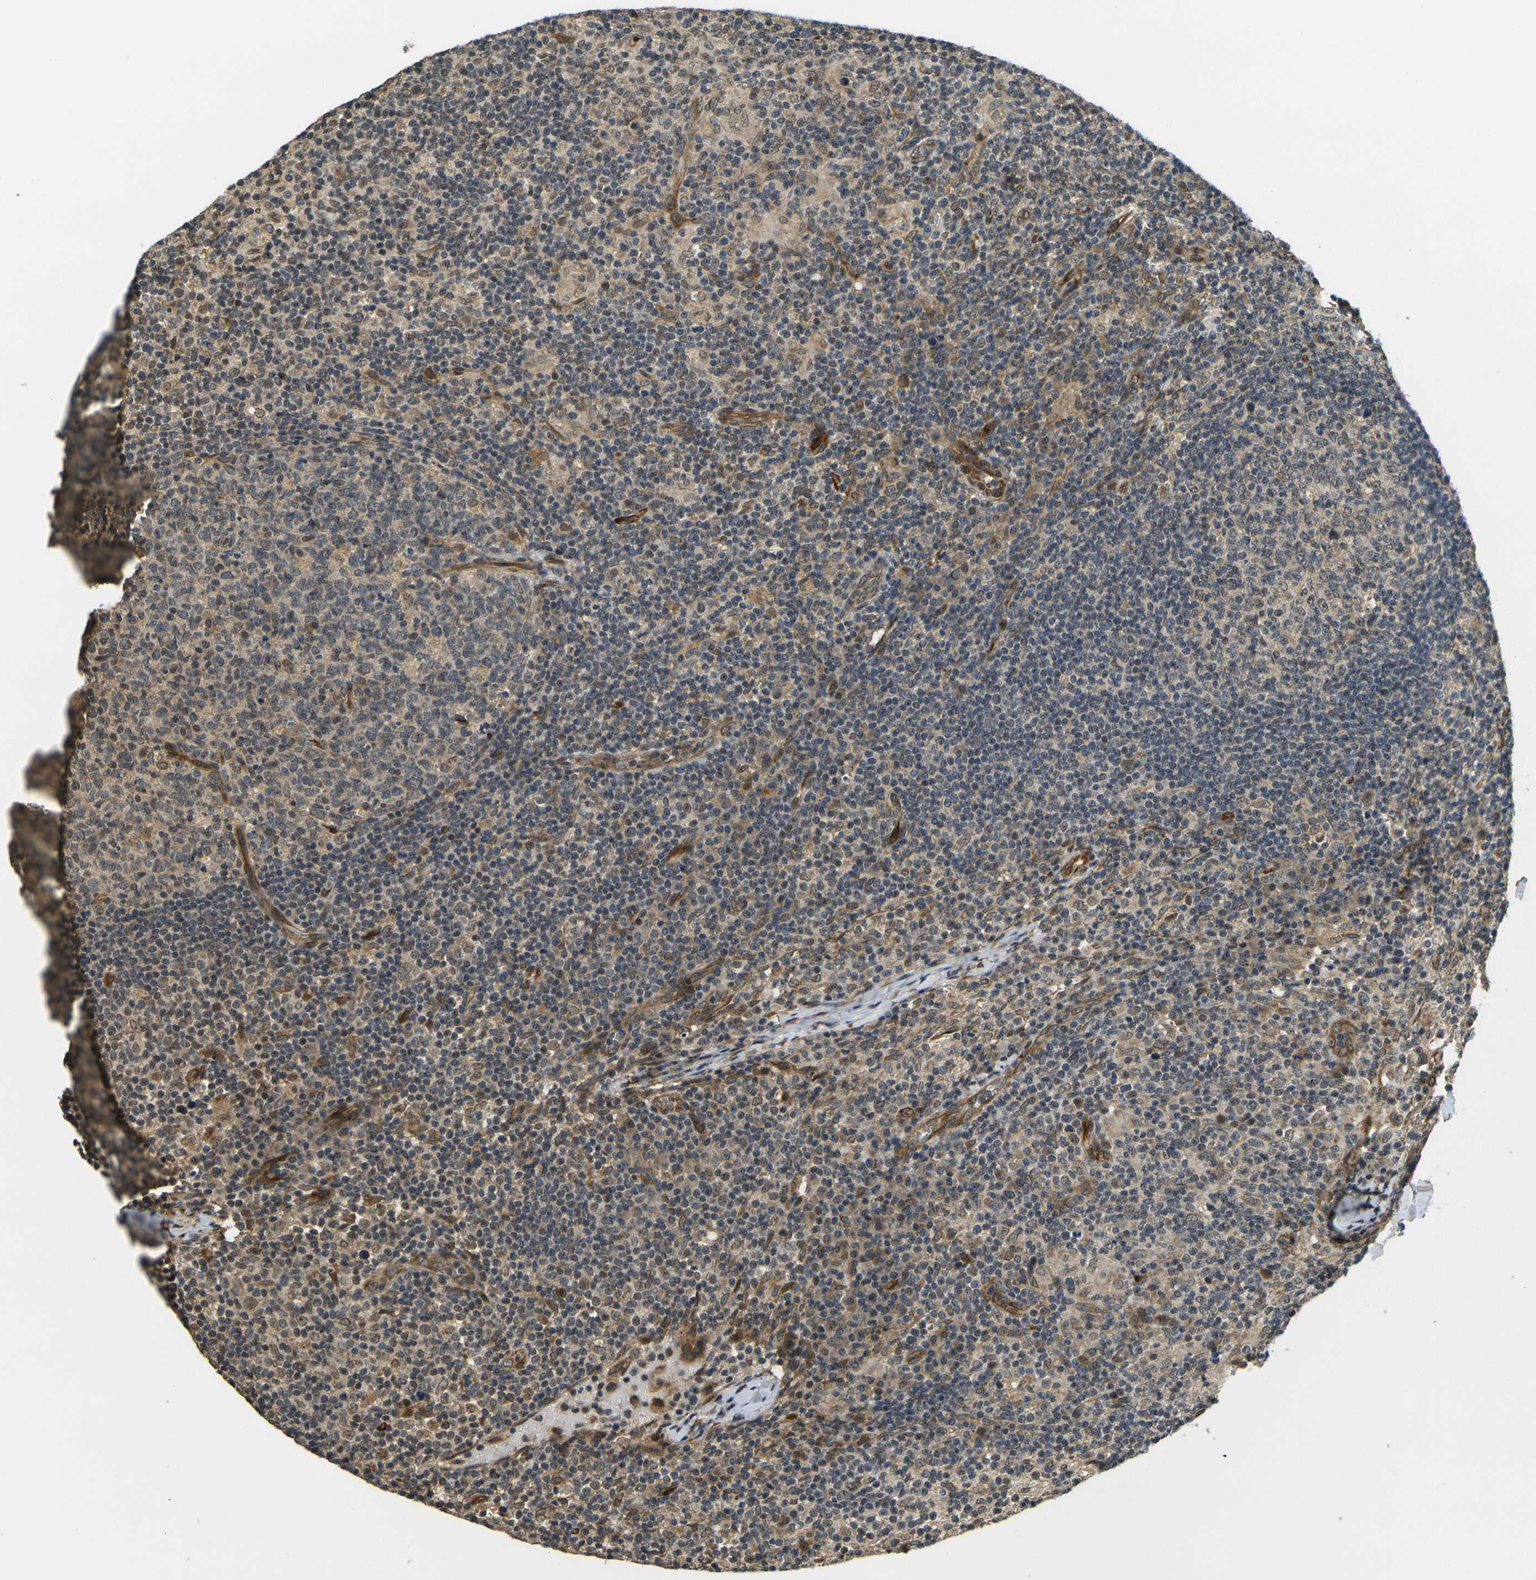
{"staining": {"intensity": "moderate", "quantity": "25%-75%", "location": "cytoplasmic/membranous"}, "tissue": "lymph node", "cell_type": "Germinal center cells", "image_type": "normal", "snomed": [{"axis": "morphology", "description": "Normal tissue, NOS"}, {"axis": "morphology", "description": "Inflammation, NOS"}, {"axis": "topography", "description": "Lymph node"}], "caption": "Lymph node stained with DAB (3,3'-diaminobenzidine) immunohistochemistry (IHC) exhibits medium levels of moderate cytoplasmic/membranous staining in about 25%-75% of germinal center cells.", "gene": "FUT11", "patient": {"sex": "male", "age": 55}}